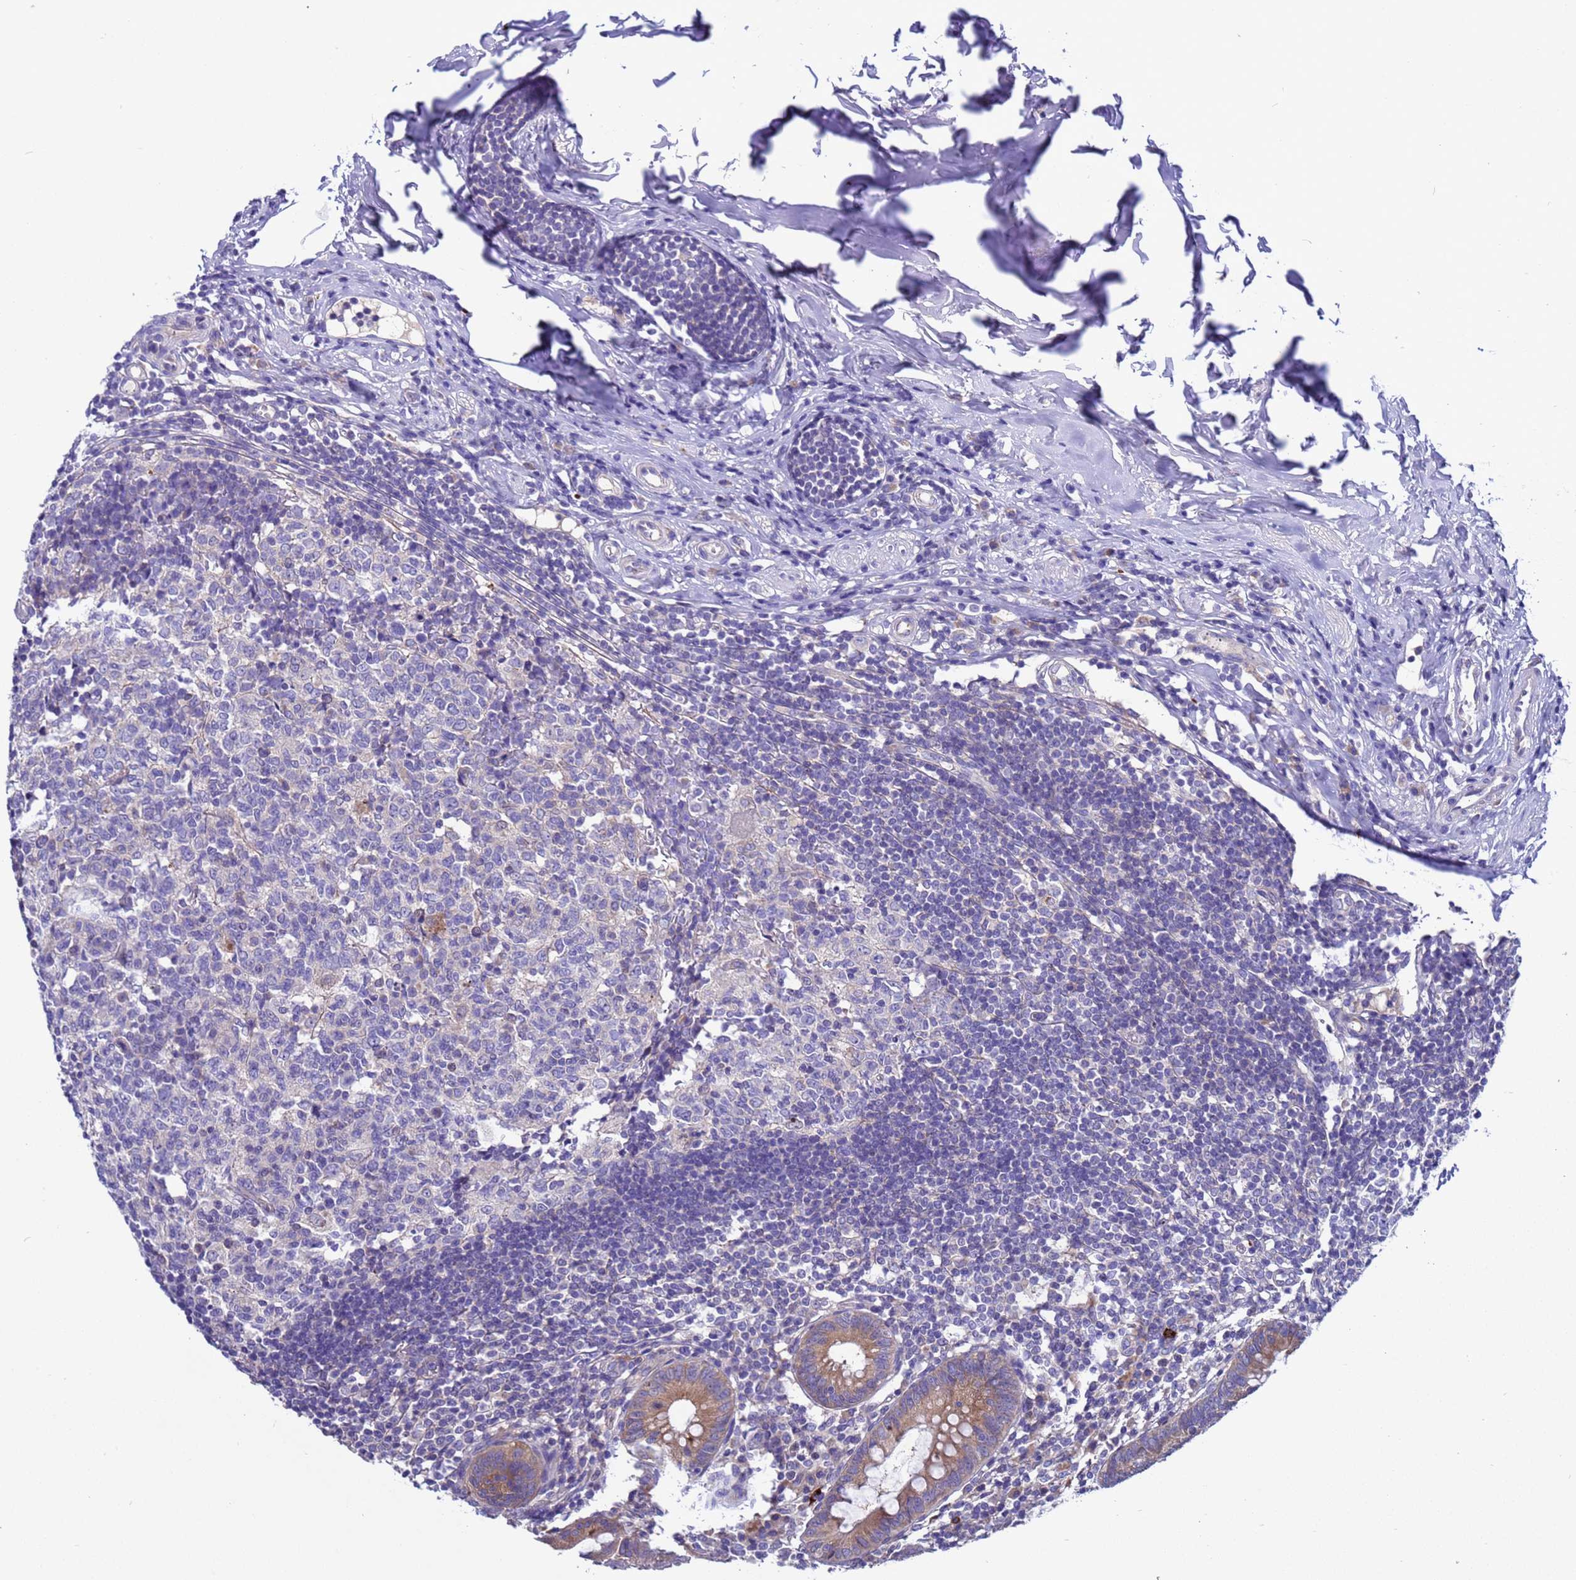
{"staining": {"intensity": "moderate", "quantity": ">75%", "location": "cytoplasmic/membranous"}, "tissue": "appendix", "cell_type": "Glandular cells", "image_type": "normal", "snomed": [{"axis": "morphology", "description": "Normal tissue, NOS"}, {"axis": "topography", "description": "Appendix"}], "caption": "Immunohistochemical staining of benign appendix demonstrates >75% levels of moderate cytoplasmic/membranous protein expression in approximately >75% of glandular cells.", "gene": "RC3H2", "patient": {"sex": "female", "age": 54}}